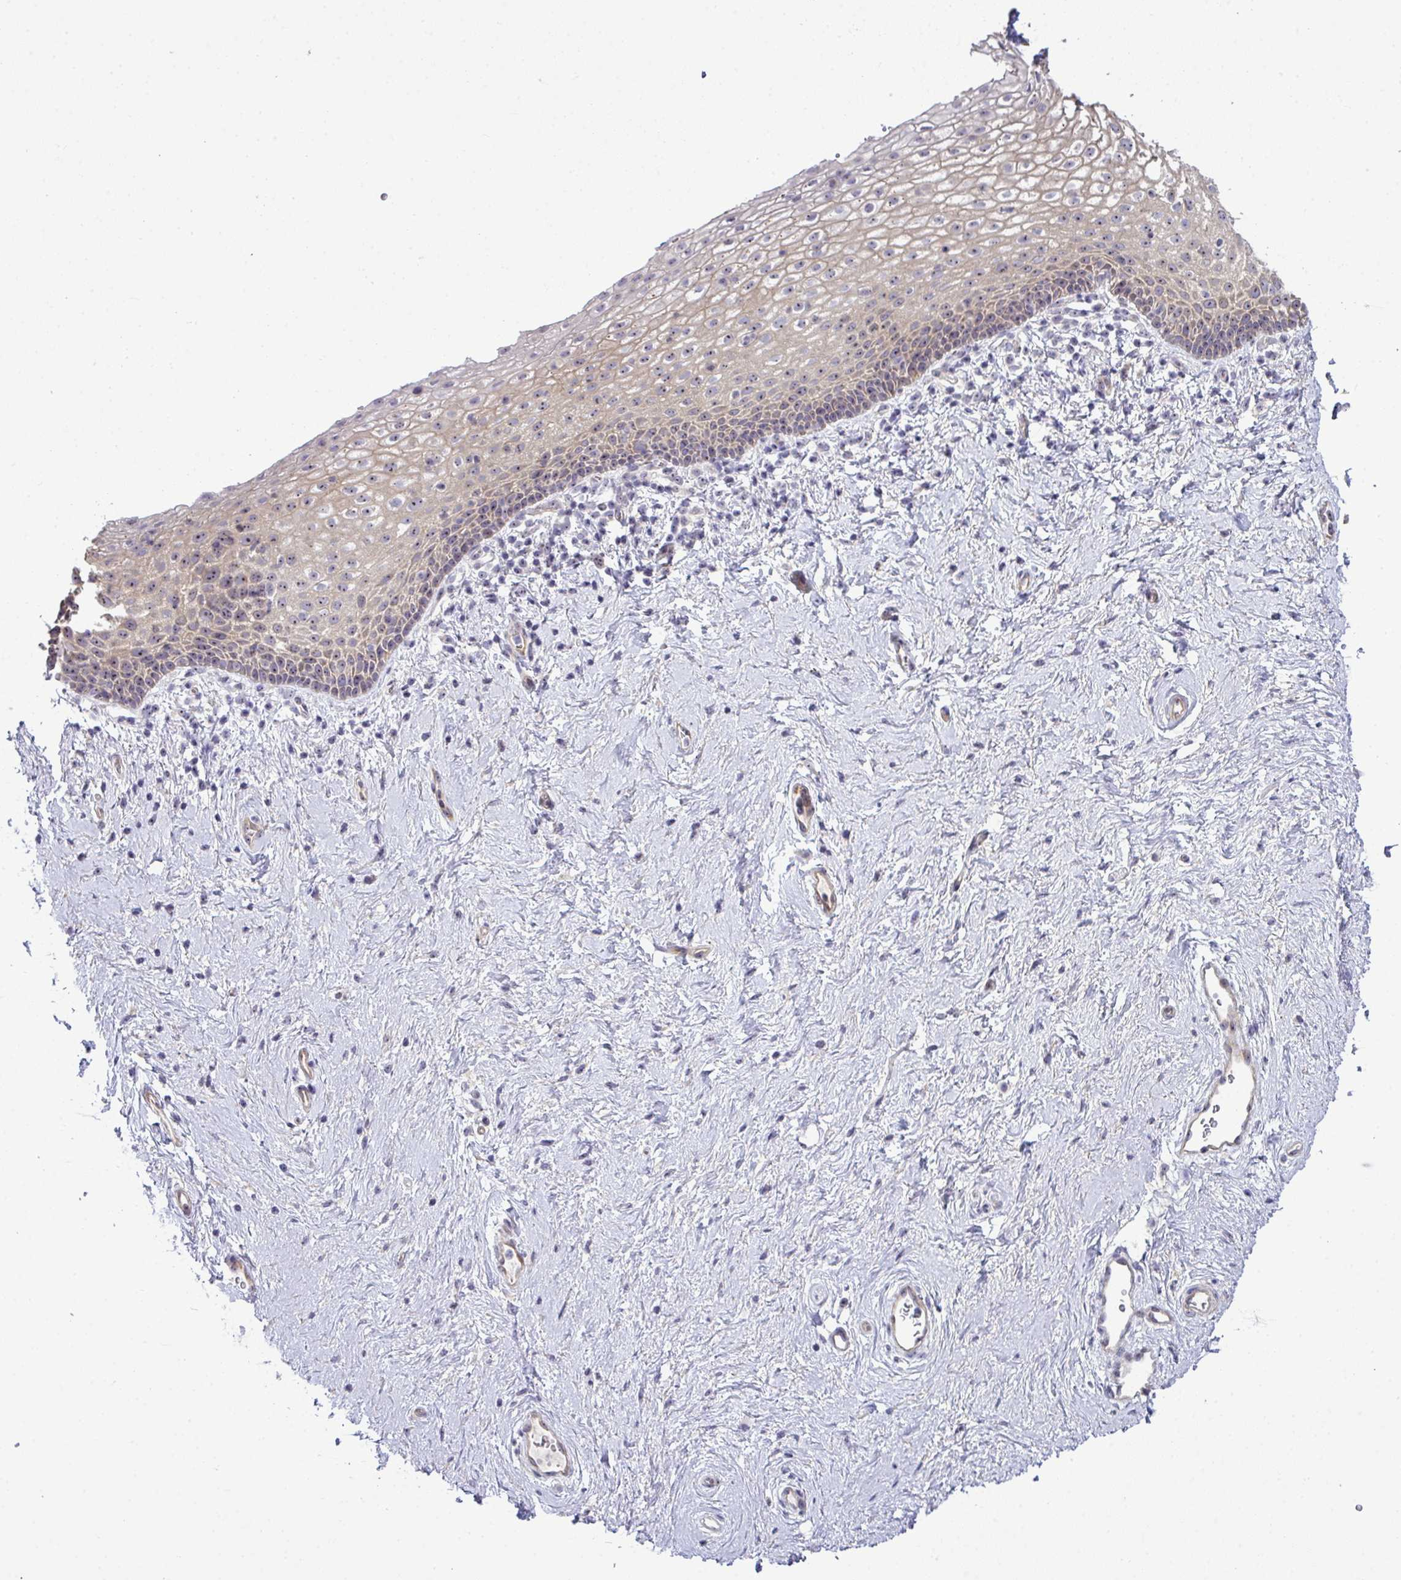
{"staining": {"intensity": "moderate", "quantity": "25%-75%", "location": "cytoplasmic/membranous,nuclear"}, "tissue": "vagina", "cell_type": "Squamous epithelial cells", "image_type": "normal", "snomed": [{"axis": "morphology", "description": "Normal tissue, NOS"}, {"axis": "topography", "description": "Vagina"}], "caption": "Immunohistochemical staining of unremarkable human vagina reveals 25%-75% levels of moderate cytoplasmic/membranous,nuclear protein positivity in about 25%-75% of squamous epithelial cells.", "gene": "NT5C1A", "patient": {"sex": "female", "age": 61}}